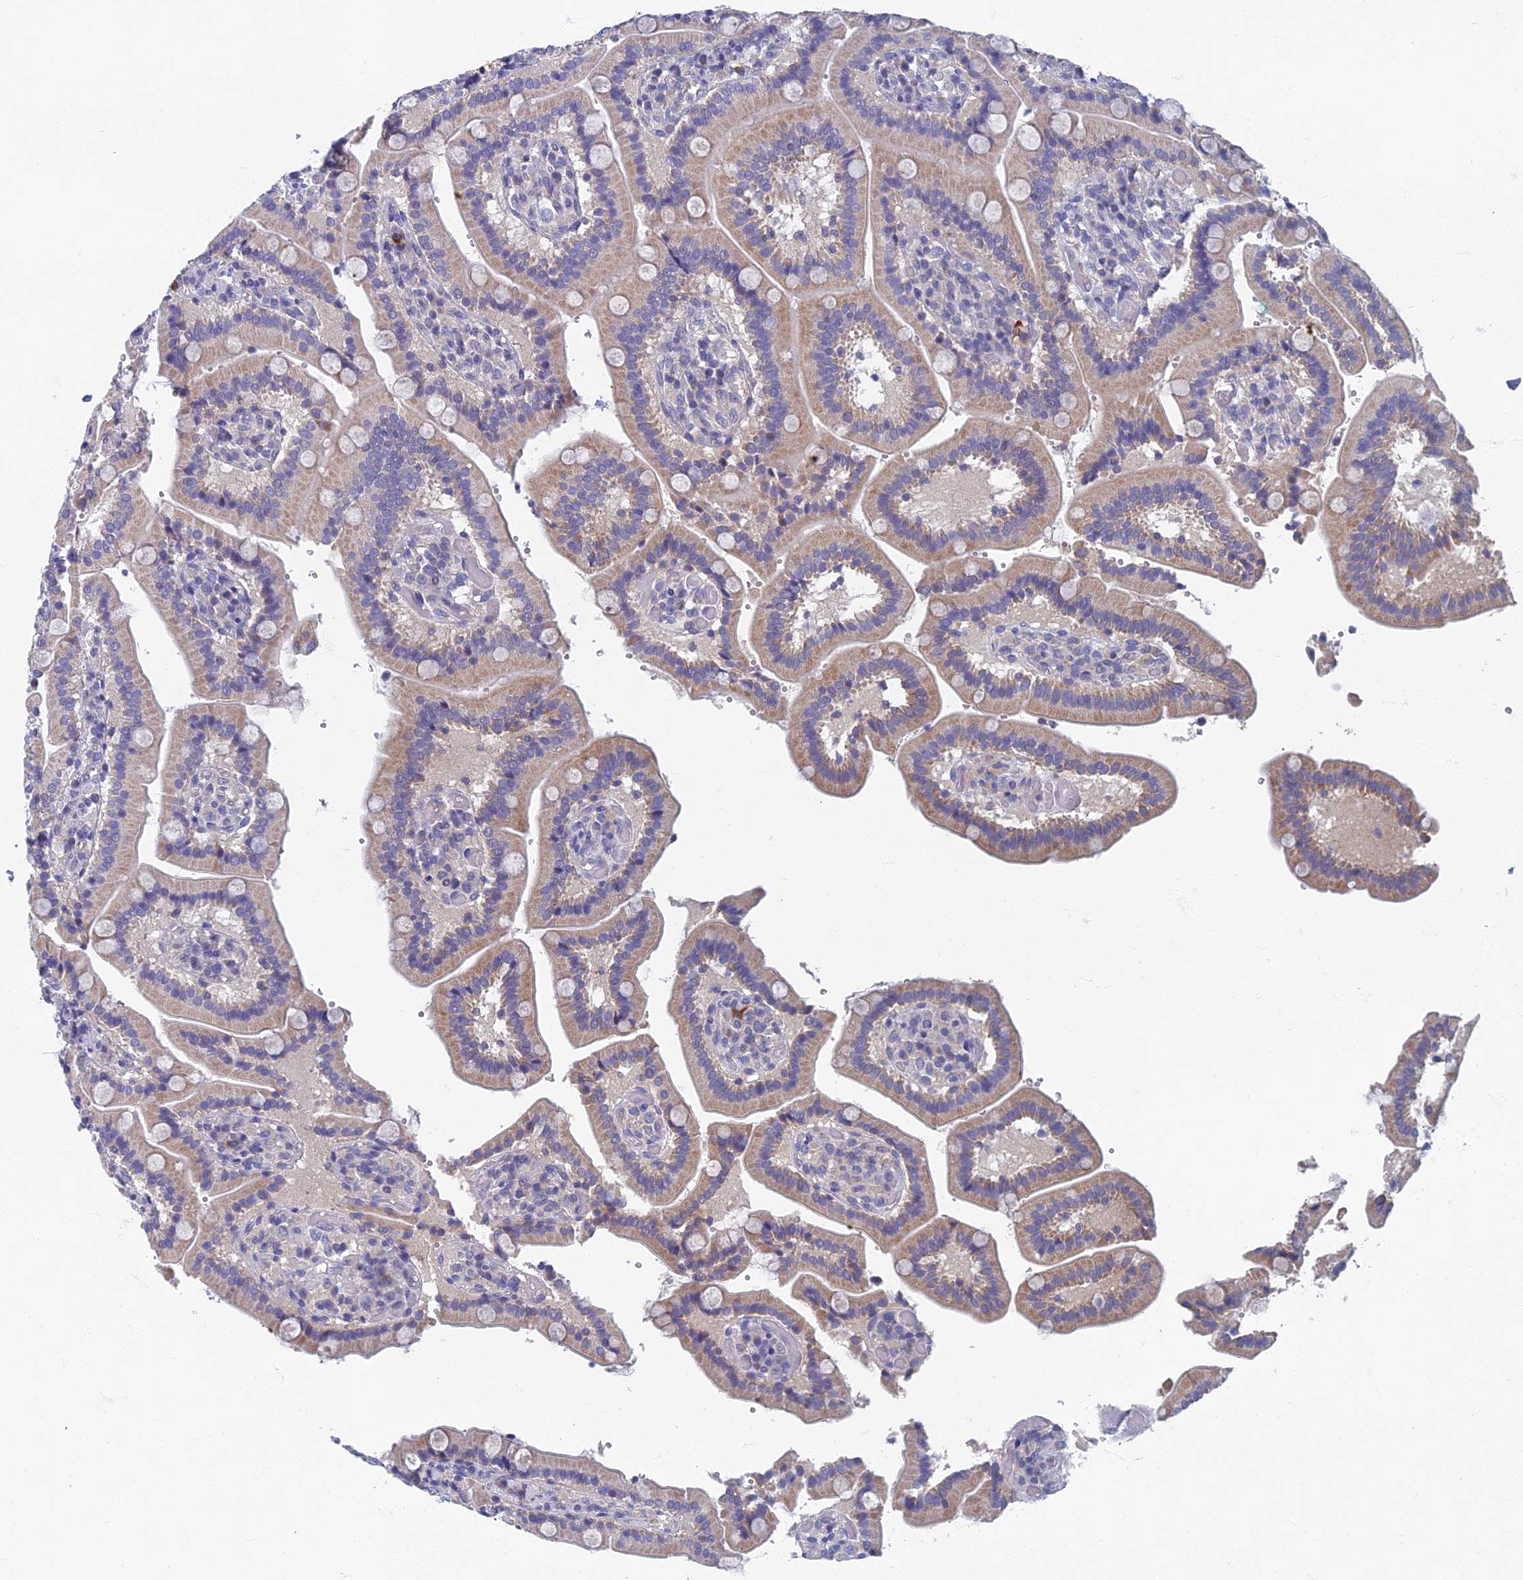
{"staining": {"intensity": "moderate", "quantity": "25%-75%", "location": "cytoplasmic/membranous"}, "tissue": "duodenum", "cell_type": "Glandular cells", "image_type": "normal", "snomed": [{"axis": "morphology", "description": "Normal tissue, NOS"}, {"axis": "topography", "description": "Duodenum"}], "caption": "A high-resolution histopathology image shows IHC staining of unremarkable duodenum, which exhibits moderate cytoplasmic/membranous staining in approximately 25%-75% of glandular cells.", "gene": "SPIN4", "patient": {"sex": "female", "age": 62}}